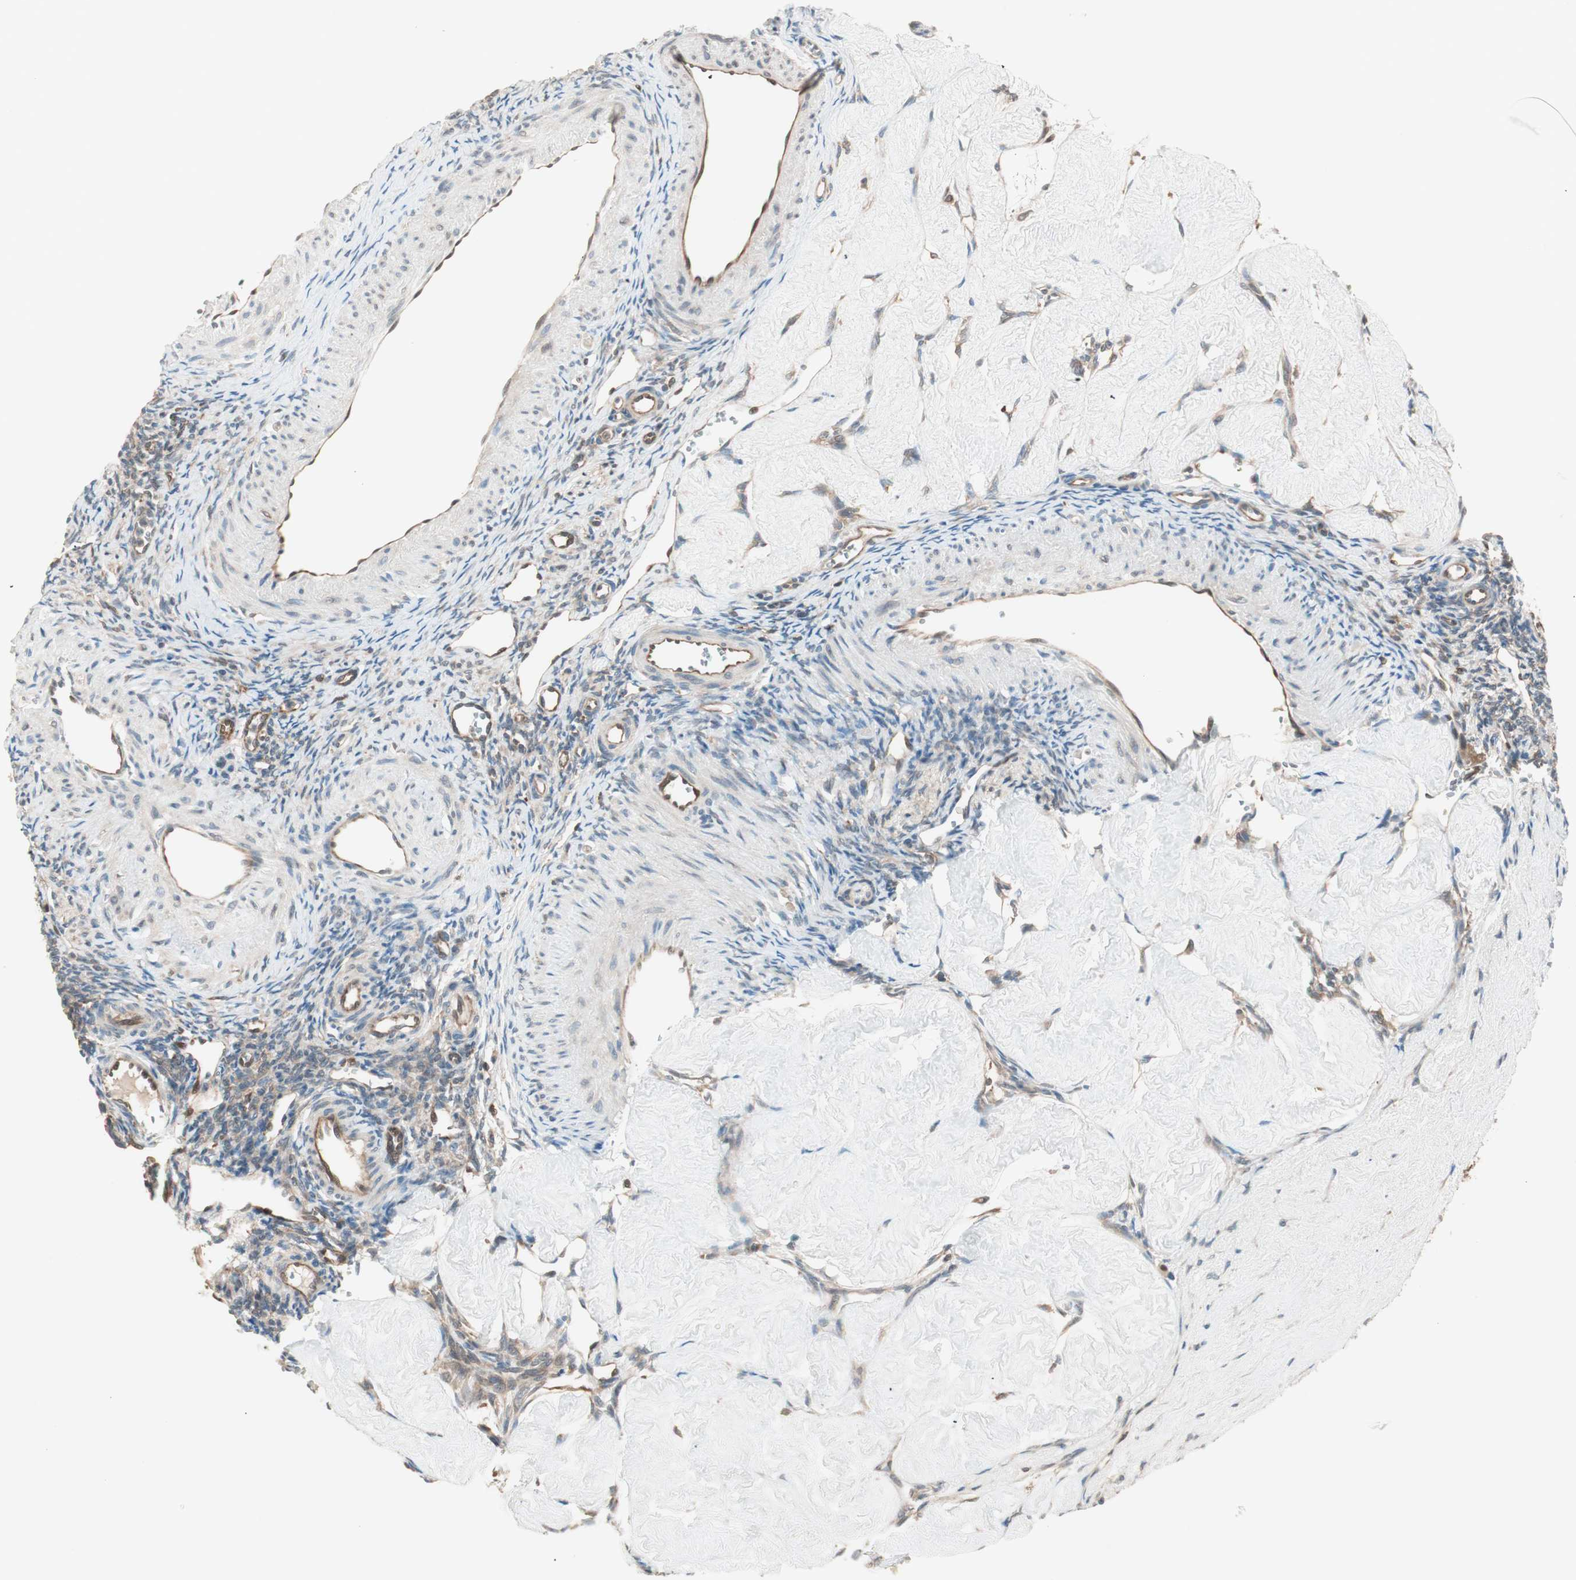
{"staining": {"intensity": "weak", "quantity": "25%-75%", "location": "cytoplasmic/membranous"}, "tissue": "ovary", "cell_type": "Ovarian stroma cells", "image_type": "normal", "snomed": [{"axis": "morphology", "description": "Normal tissue, NOS"}, {"axis": "topography", "description": "Ovary"}], "caption": "Normal ovary was stained to show a protein in brown. There is low levels of weak cytoplasmic/membranous expression in about 25%-75% of ovarian stroma cells. Nuclei are stained in blue.", "gene": "GALT", "patient": {"sex": "female", "age": 33}}